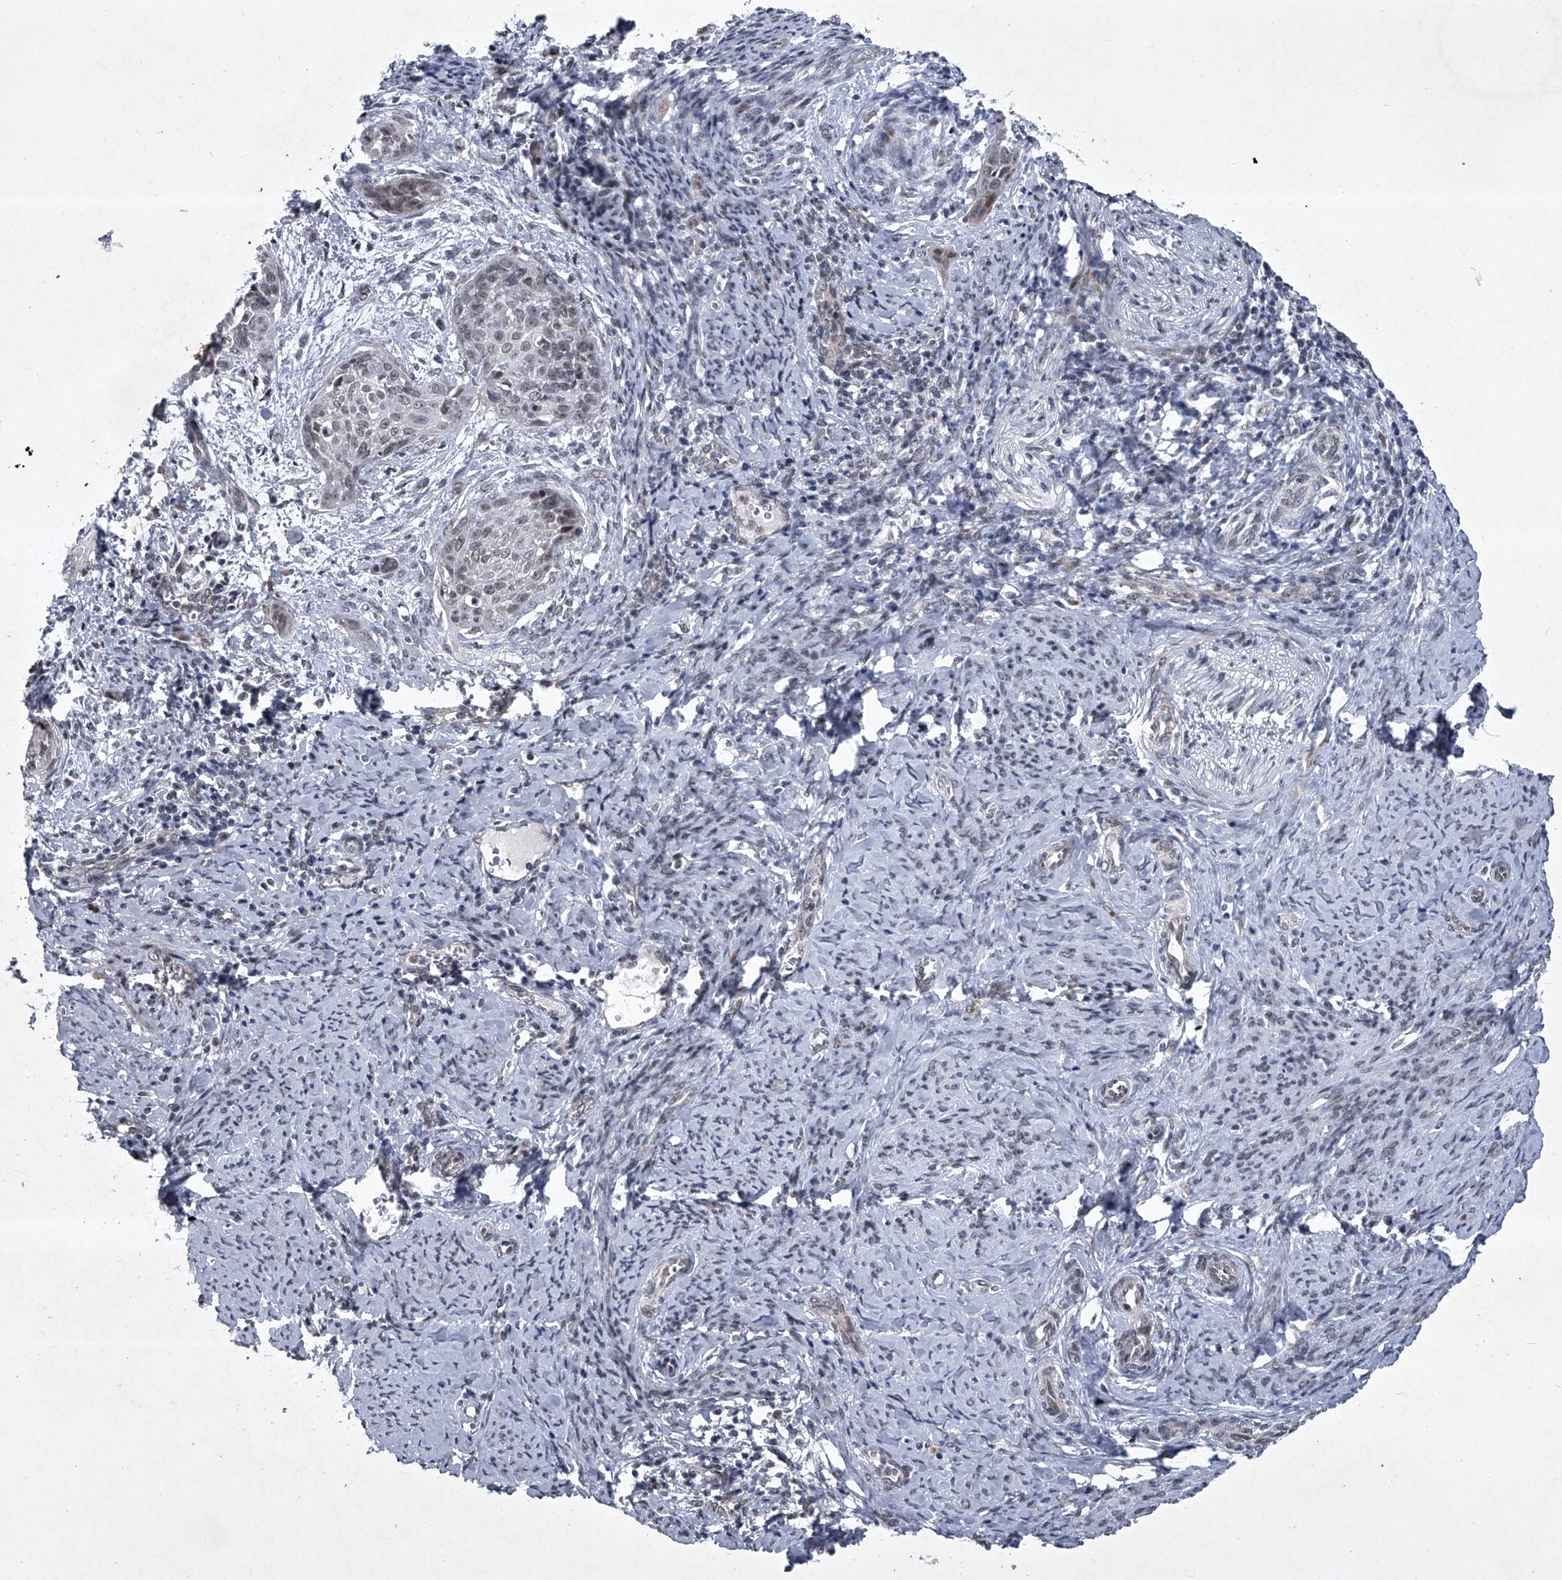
{"staining": {"intensity": "weak", "quantity": "<25%", "location": "nuclear"}, "tissue": "cervical cancer", "cell_type": "Tumor cells", "image_type": "cancer", "snomed": [{"axis": "morphology", "description": "Squamous cell carcinoma, NOS"}, {"axis": "topography", "description": "Cervix"}], "caption": "The histopathology image displays no staining of tumor cells in squamous cell carcinoma (cervical).", "gene": "MLLT1", "patient": {"sex": "female", "age": 33}}